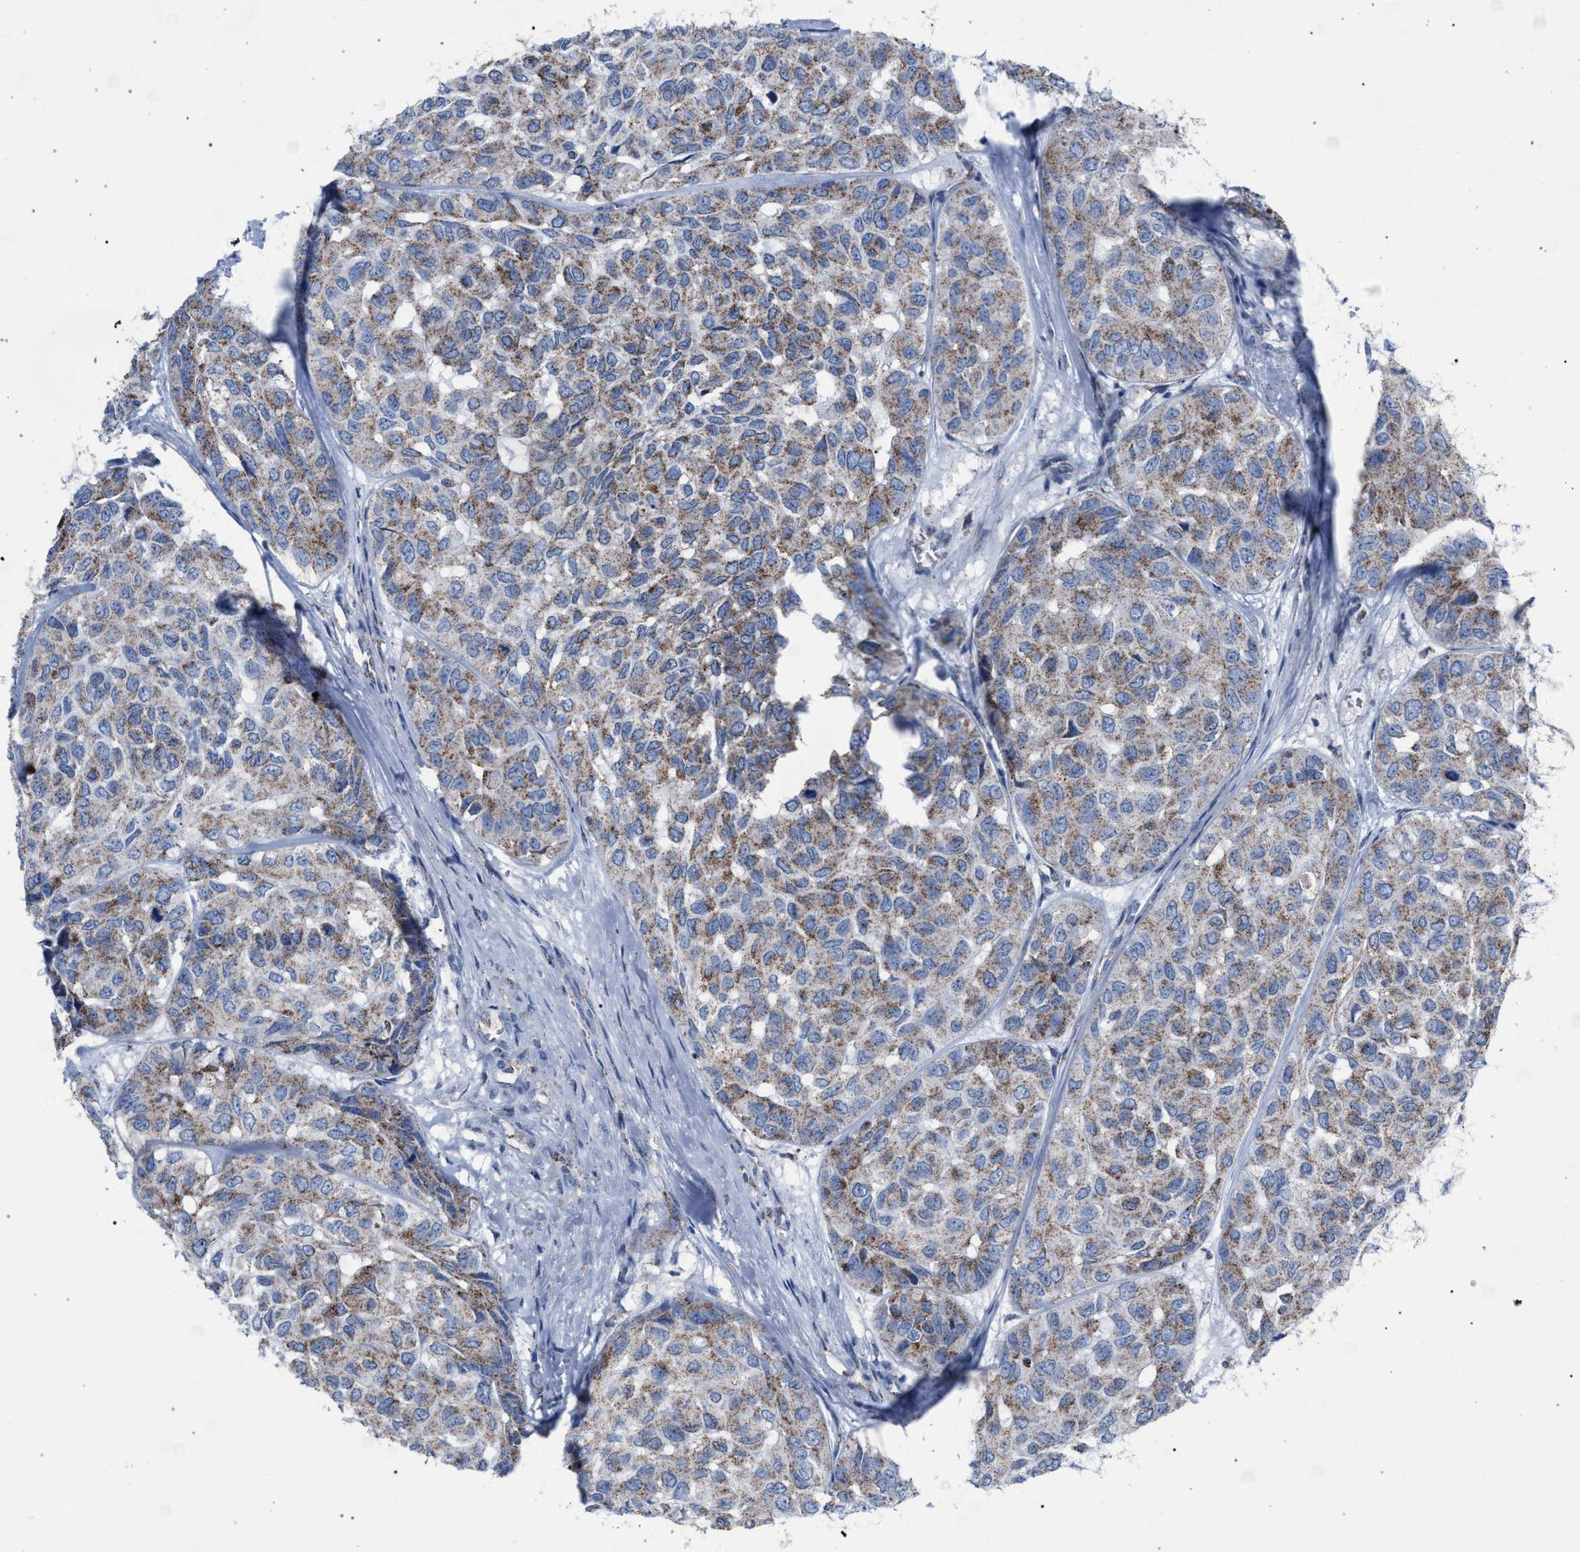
{"staining": {"intensity": "weak", "quantity": ">75%", "location": "cytoplasmic/membranous"}, "tissue": "head and neck cancer", "cell_type": "Tumor cells", "image_type": "cancer", "snomed": [{"axis": "morphology", "description": "Adenocarcinoma, NOS"}, {"axis": "topography", "description": "Salivary gland, NOS"}, {"axis": "topography", "description": "Head-Neck"}], "caption": "Tumor cells show low levels of weak cytoplasmic/membranous expression in about >75% of cells in head and neck adenocarcinoma.", "gene": "HSD17B4", "patient": {"sex": "female", "age": 76}}